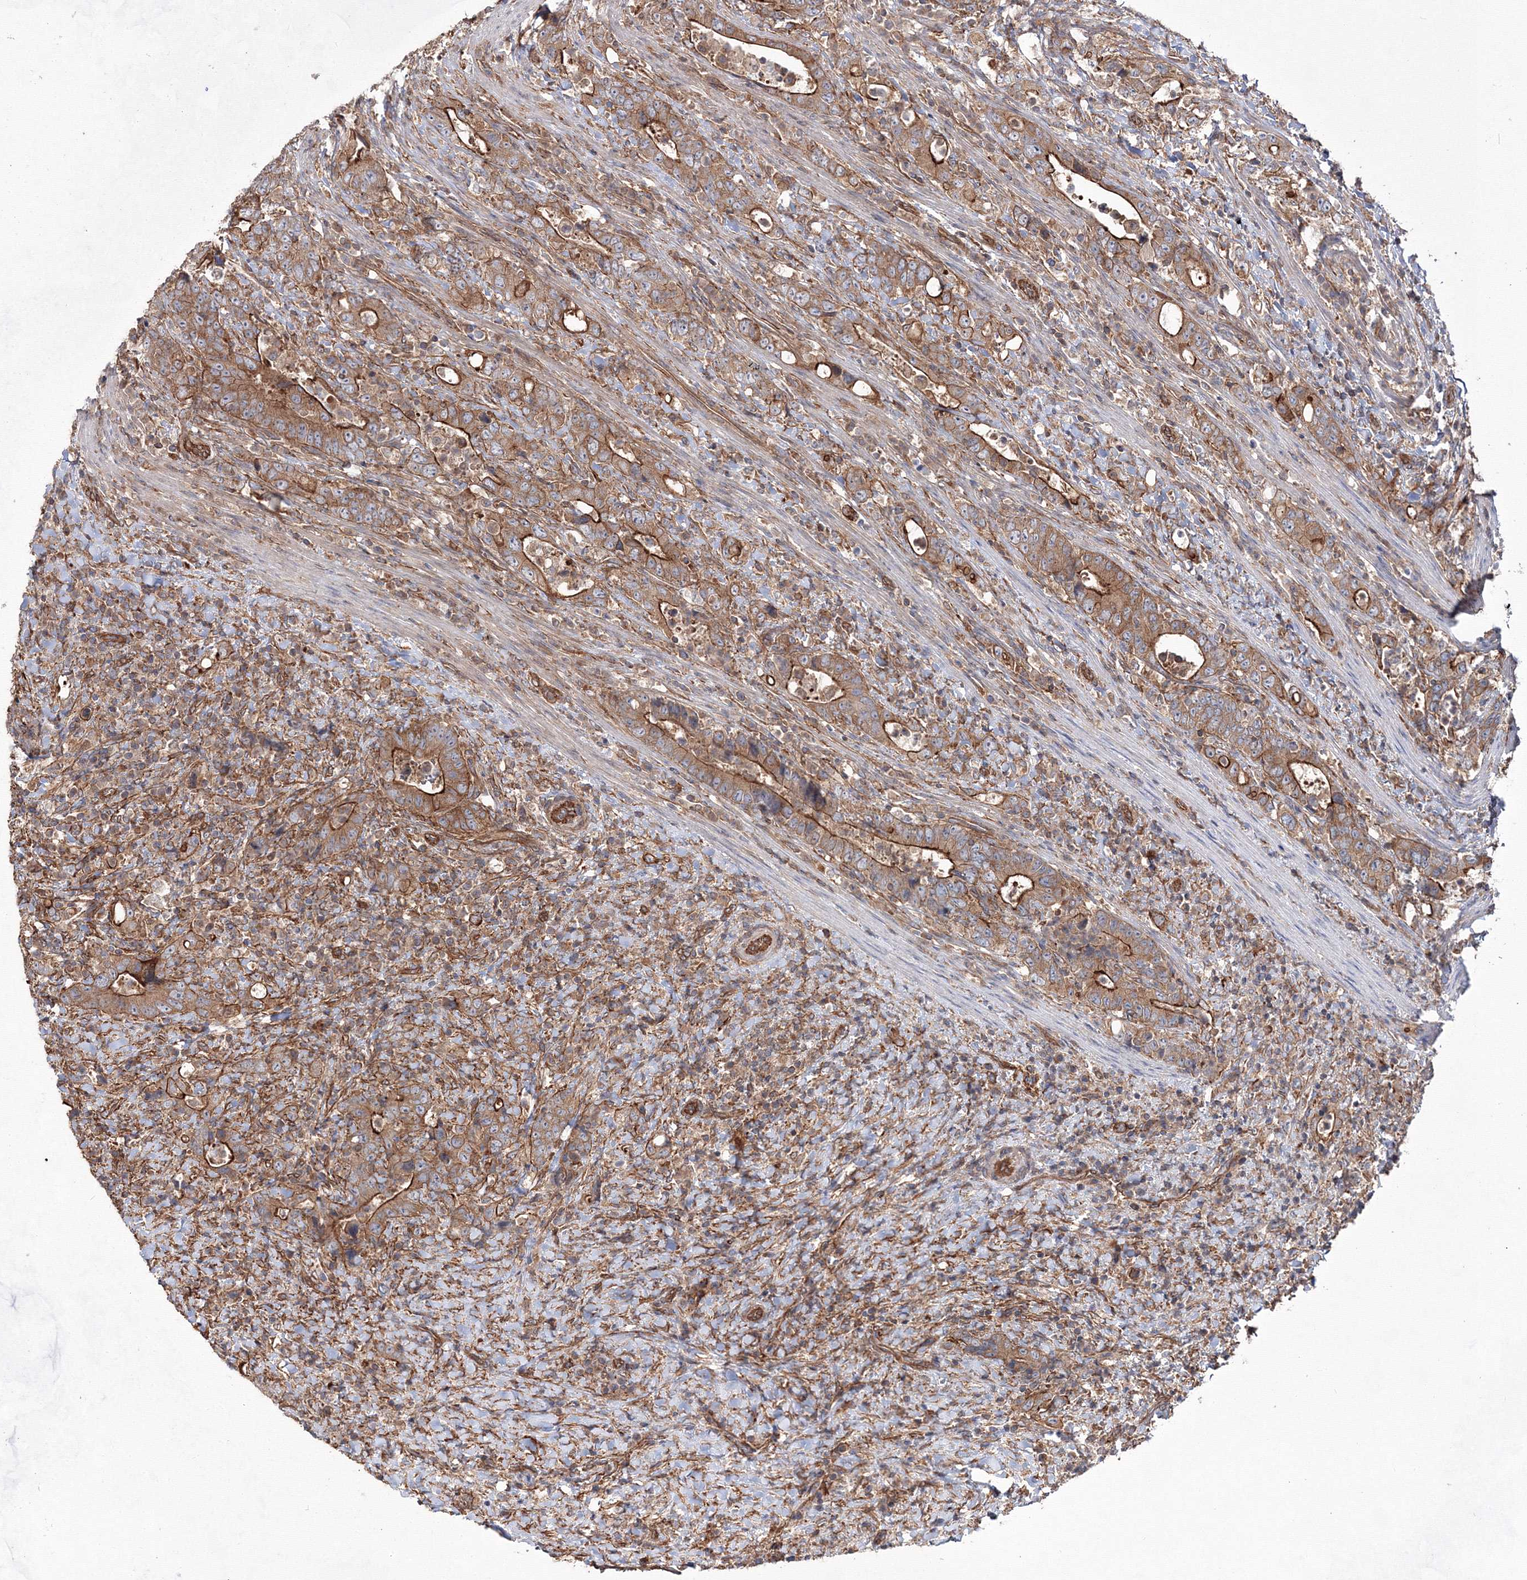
{"staining": {"intensity": "strong", "quantity": ">75%", "location": "cytoplasmic/membranous"}, "tissue": "colorectal cancer", "cell_type": "Tumor cells", "image_type": "cancer", "snomed": [{"axis": "morphology", "description": "Adenocarcinoma, NOS"}, {"axis": "topography", "description": "Colon"}], "caption": "Strong cytoplasmic/membranous protein expression is appreciated in about >75% of tumor cells in colorectal adenocarcinoma.", "gene": "EXOC6", "patient": {"sex": "female", "age": 75}}